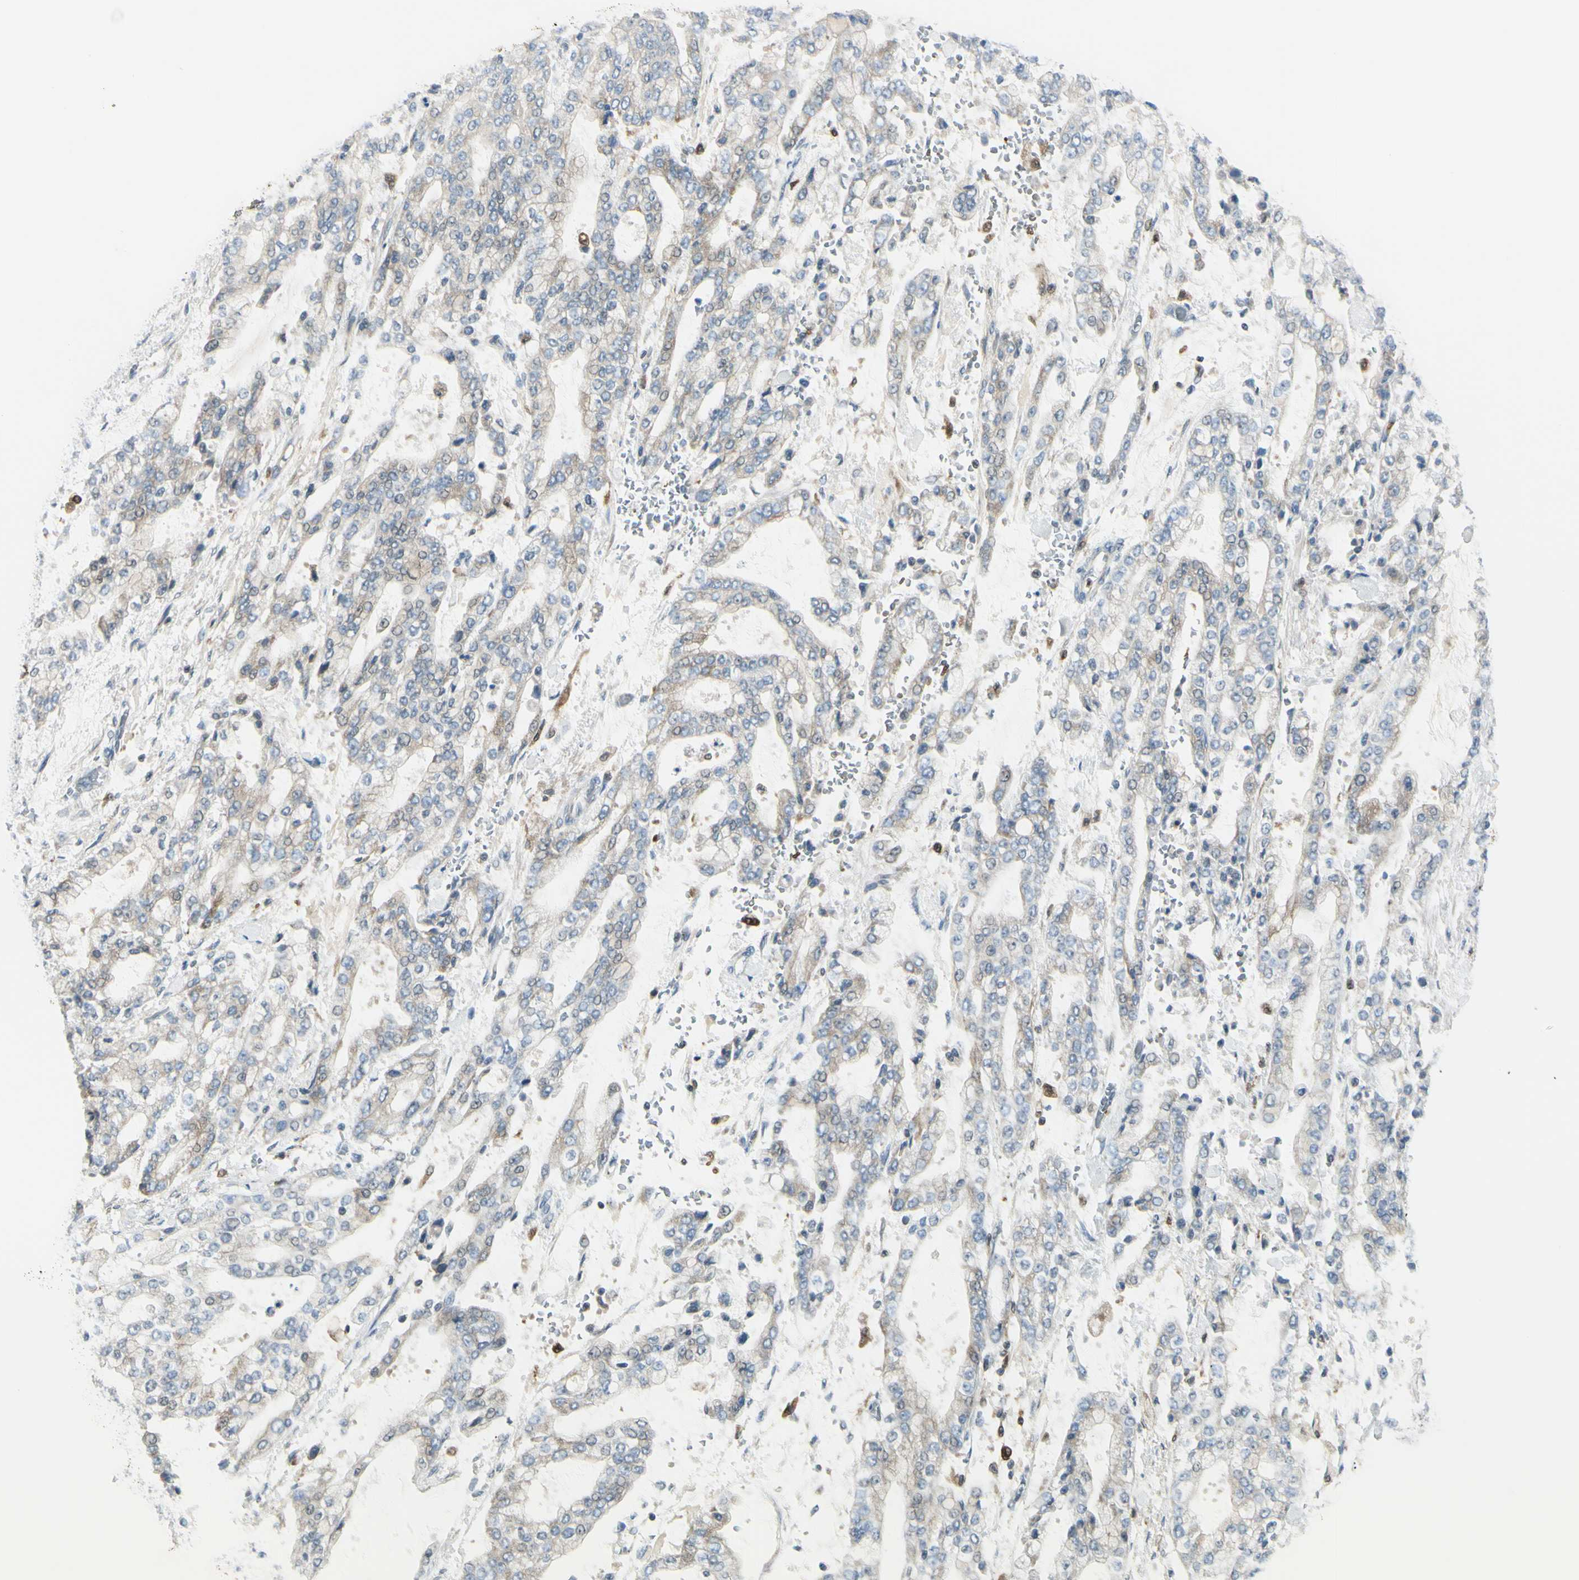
{"staining": {"intensity": "weak", "quantity": ">75%", "location": "cytoplasmic/membranous"}, "tissue": "stomach cancer", "cell_type": "Tumor cells", "image_type": "cancer", "snomed": [{"axis": "morphology", "description": "Normal tissue, NOS"}, {"axis": "morphology", "description": "Adenocarcinoma, NOS"}, {"axis": "topography", "description": "Stomach, upper"}, {"axis": "topography", "description": "Stomach"}], "caption": "About >75% of tumor cells in human adenocarcinoma (stomach) display weak cytoplasmic/membranous protein positivity as visualized by brown immunohistochemical staining.", "gene": "CYRIB", "patient": {"sex": "male", "age": 76}}